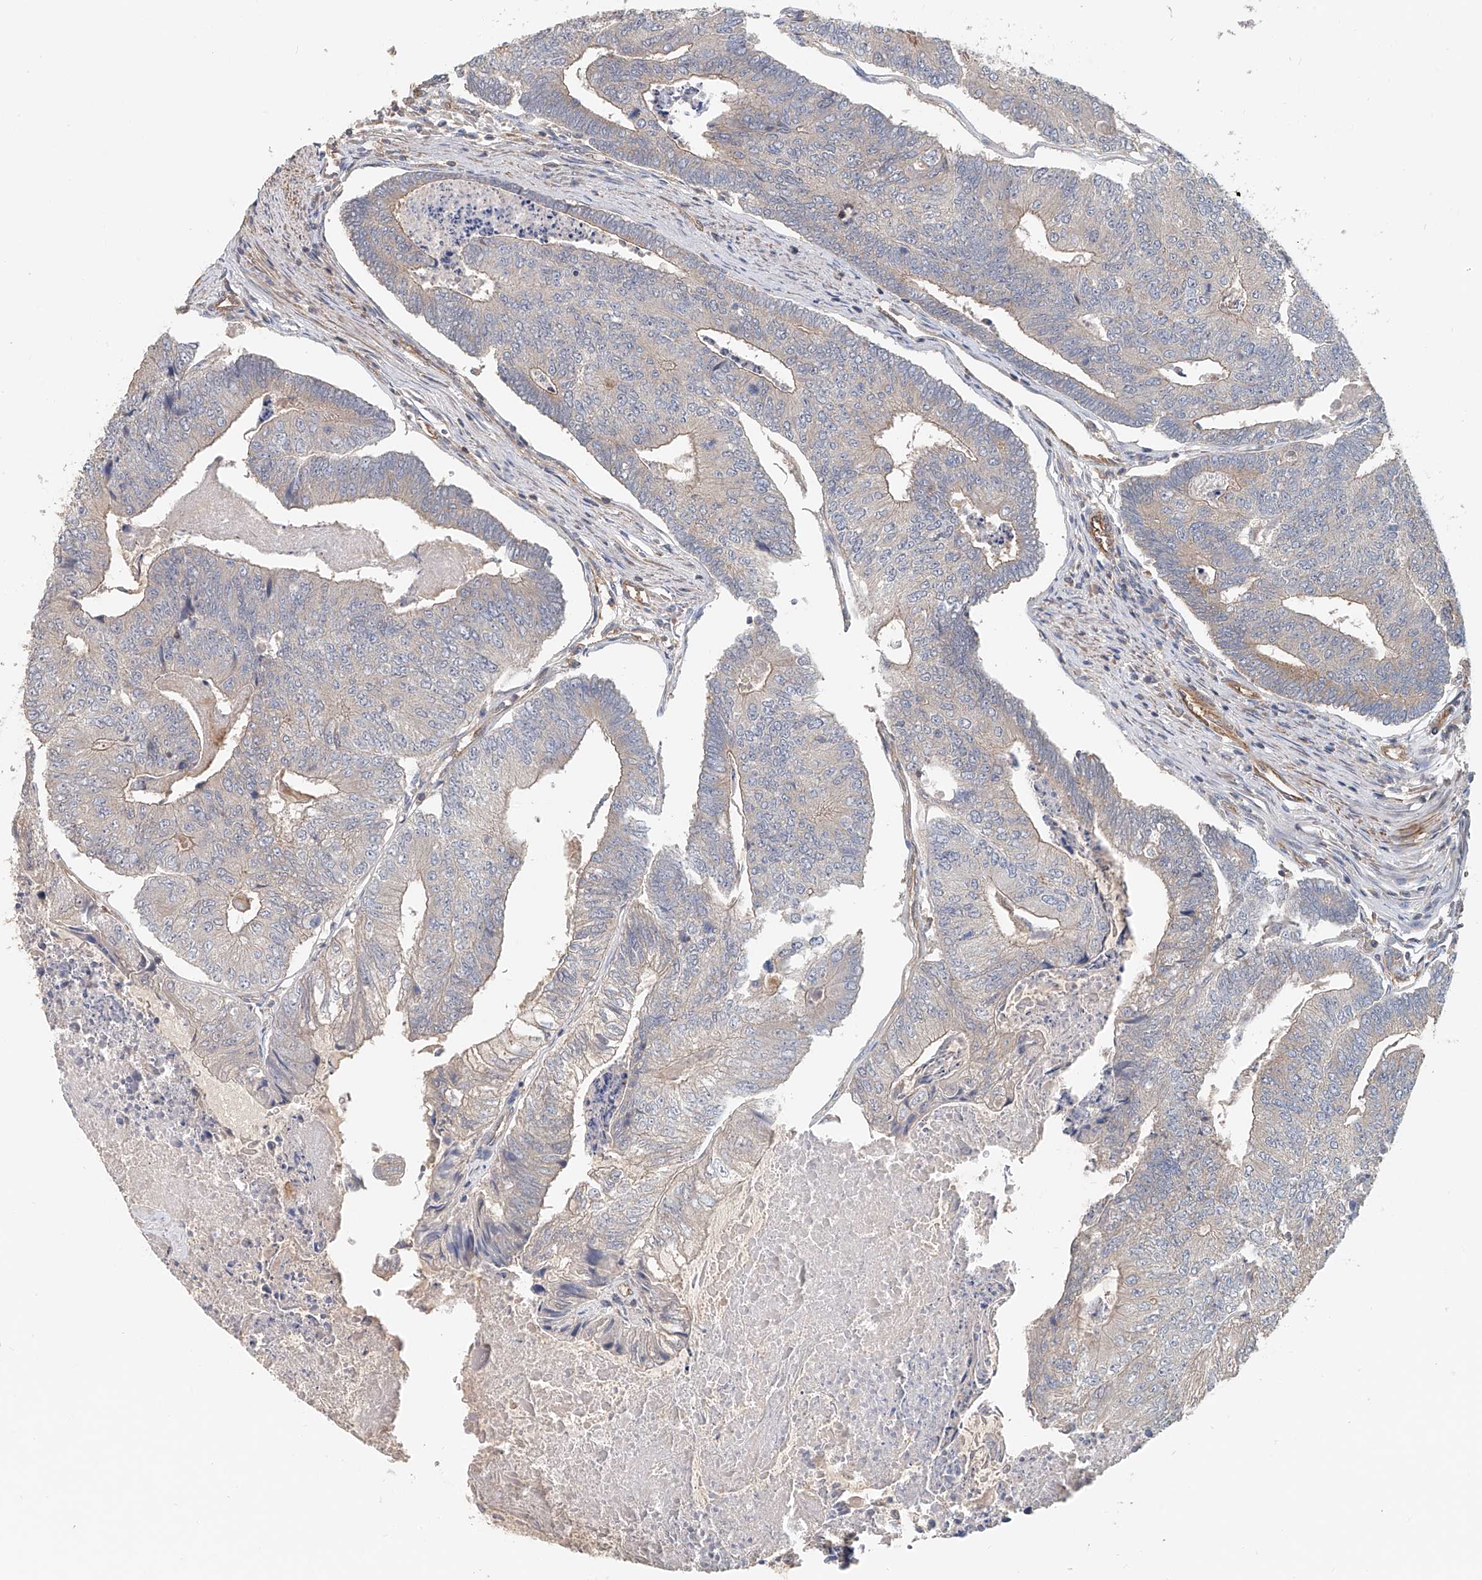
{"staining": {"intensity": "weak", "quantity": "25%-75%", "location": "cytoplasmic/membranous"}, "tissue": "colorectal cancer", "cell_type": "Tumor cells", "image_type": "cancer", "snomed": [{"axis": "morphology", "description": "Adenocarcinoma, NOS"}, {"axis": "topography", "description": "Colon"}], "caption": "A low amount of weak cytoplasmic/membranous expression is seen in approximately 25%-75% of tumor cells in colorectal adenocarcinoma tissue.", "gene": "FRYL", "patient": {"sex": "female", "age": 67}}